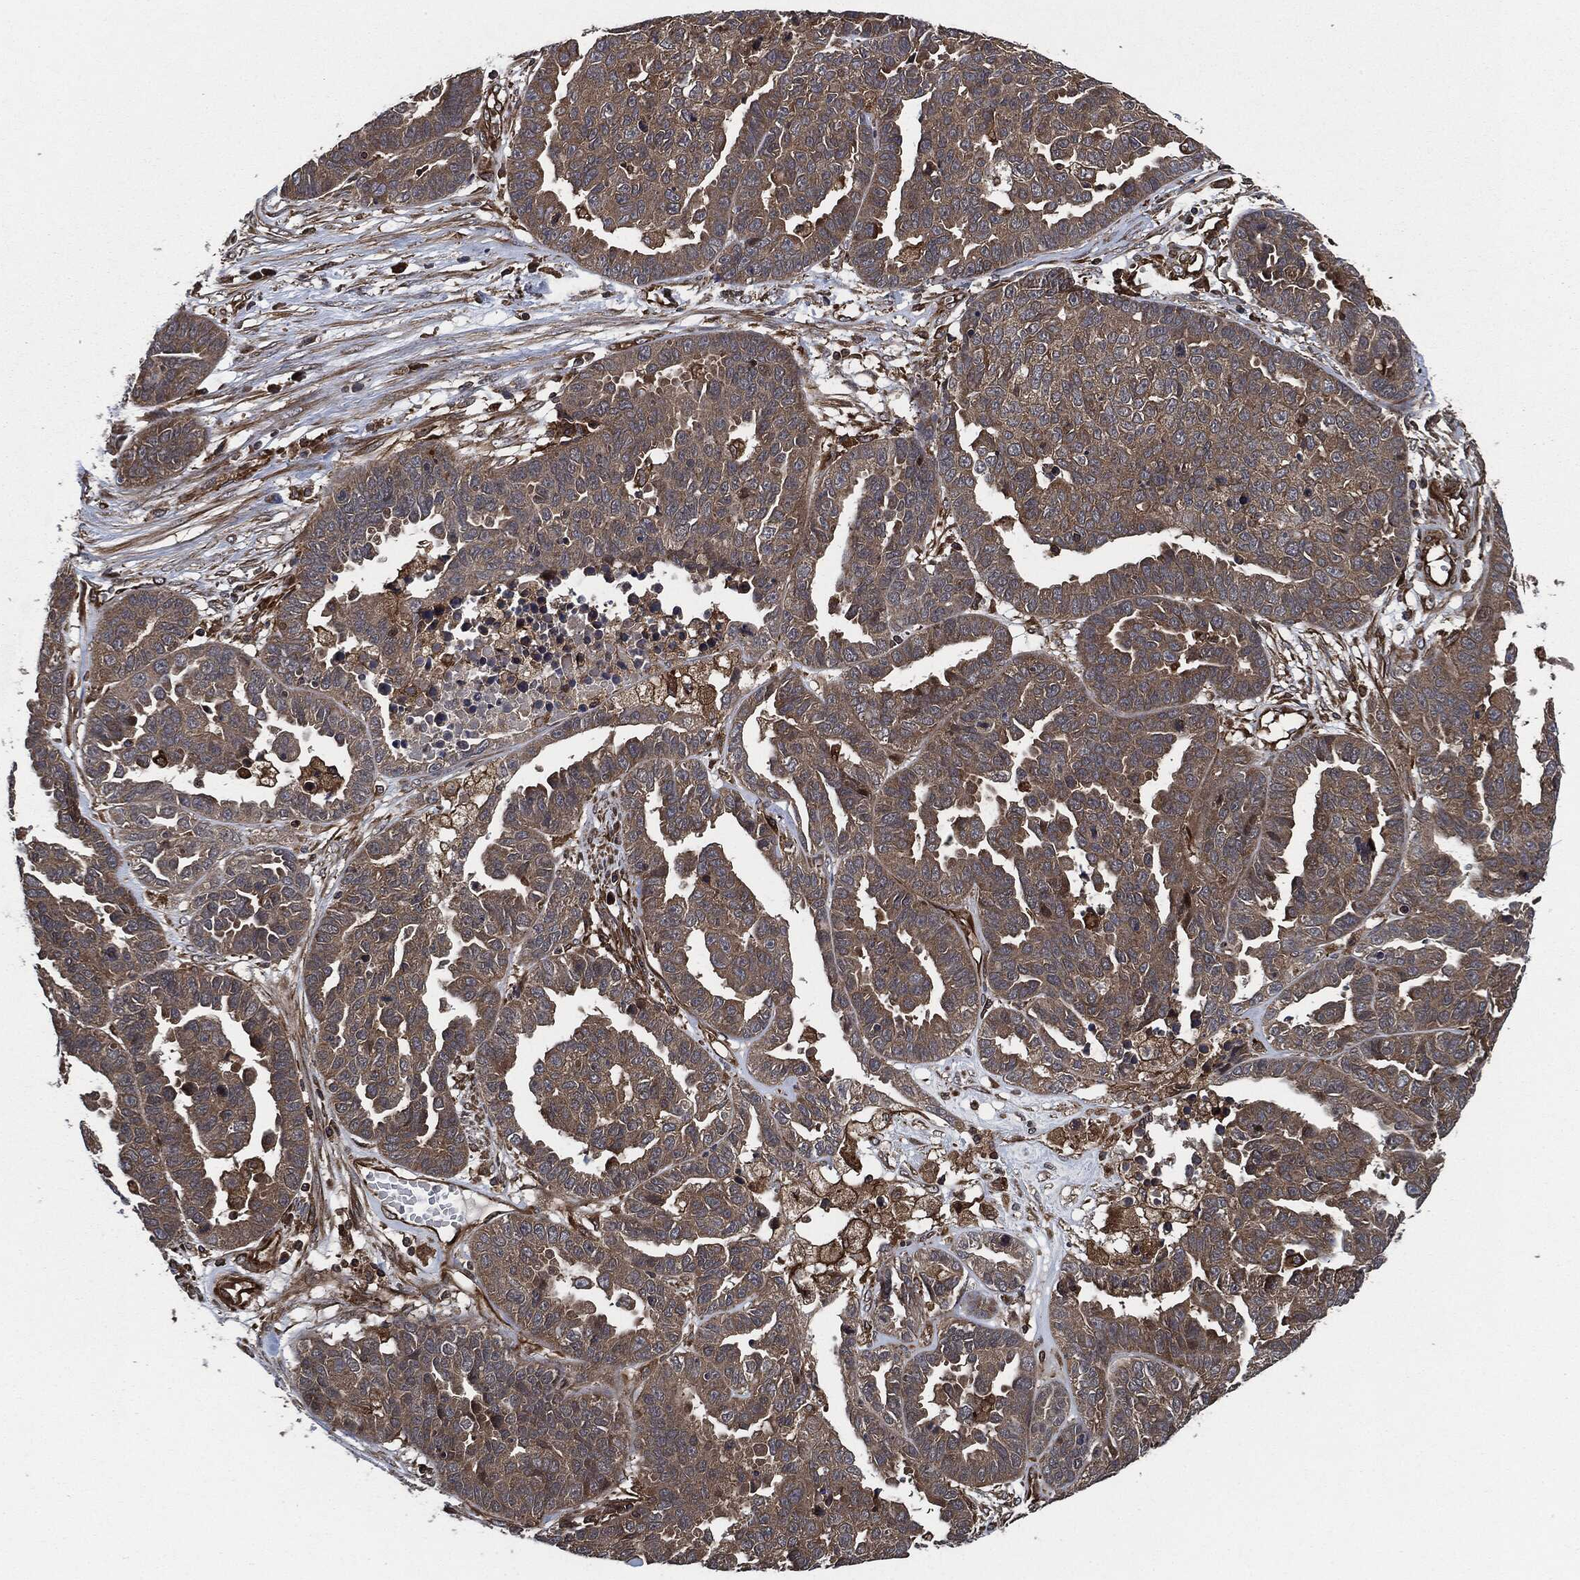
{"staining": {"intensity": "weak", "quantity": ">75%", "location": "cytoplasmic/membranous"}, "tissue": "ovarian cancer", "cell_type": "Tumor cells", "image_type": "cancer", "snomed": [{"axis": "morphology", "description": "Cystadenocarcinoma, serous, NOS"}, {"axis": "topography", "description": "Ovary"}], "caption": "Protein analysis of ovarian cancer (serous cystadenocarcinoma) tissue exhibits weak cytoplasmic/membranous positivity in approximately >75% of tumor cells.", "gene": "RAP1GDS1", "patient": {"sex": "female", "age": 87}}